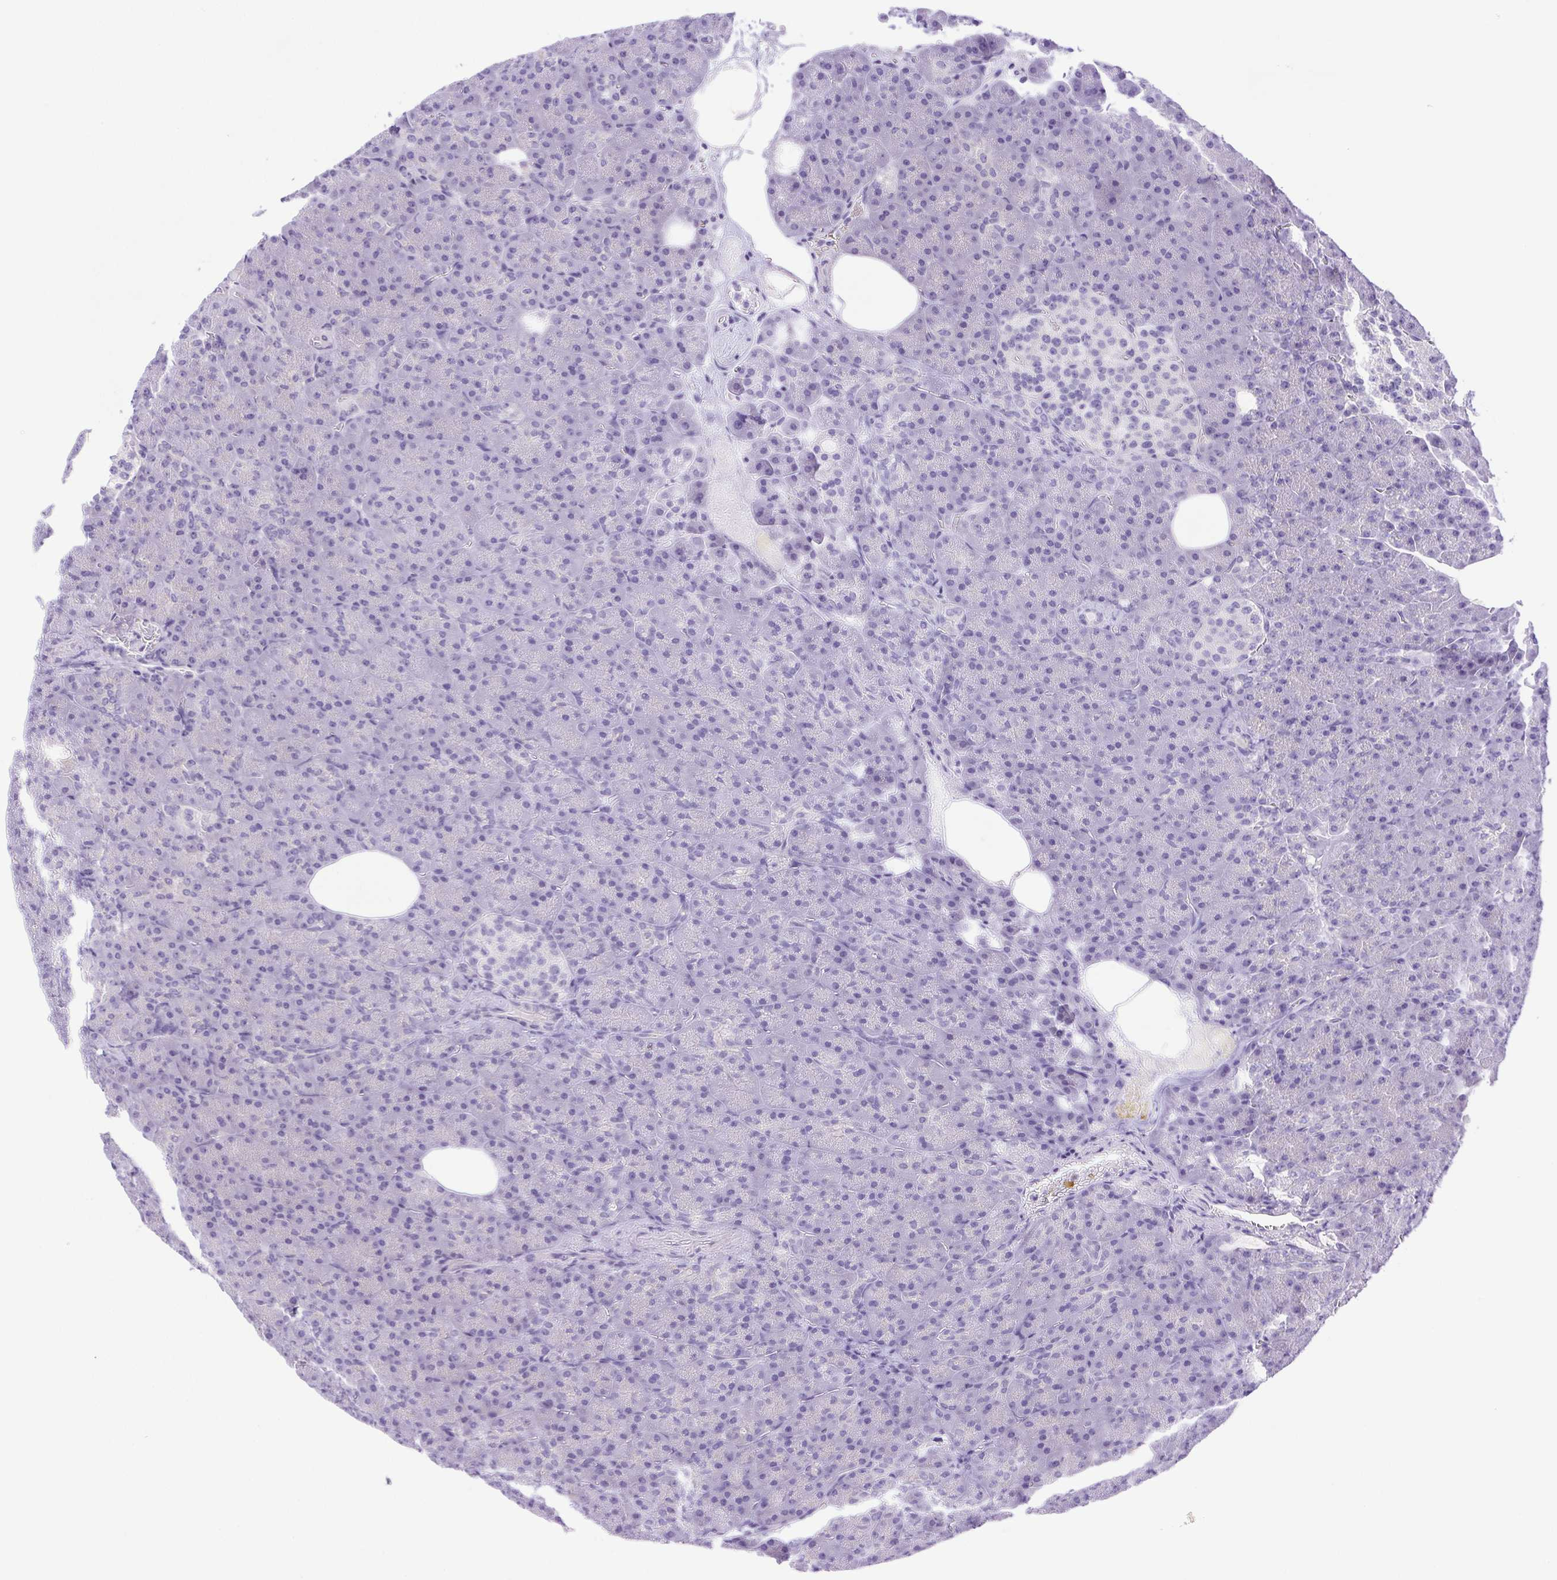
{"staining": {"intensity": "negative", "quantity": "none", "location": "none"}, "tissue": "pancreas", "cell_type": "Exocrine glandular cells", "image_type": "normal", "snomed": [{"axis": "morphology", "description": "Normal tissue, NOS"}, {"axis": "topography", "description": "Pancreas"}], "caption": "DAB (3,3'-diaminobenzidine) immunohistochemical staining of normal pancreas demonstrates no significant expression in exocrine glandular cells. The staining is performed using DAB brown chromogen with nuclei counter-stained in using hematoxylin.", "gene": "CDSN", "patient": {"sex": "female", "age": 74}}